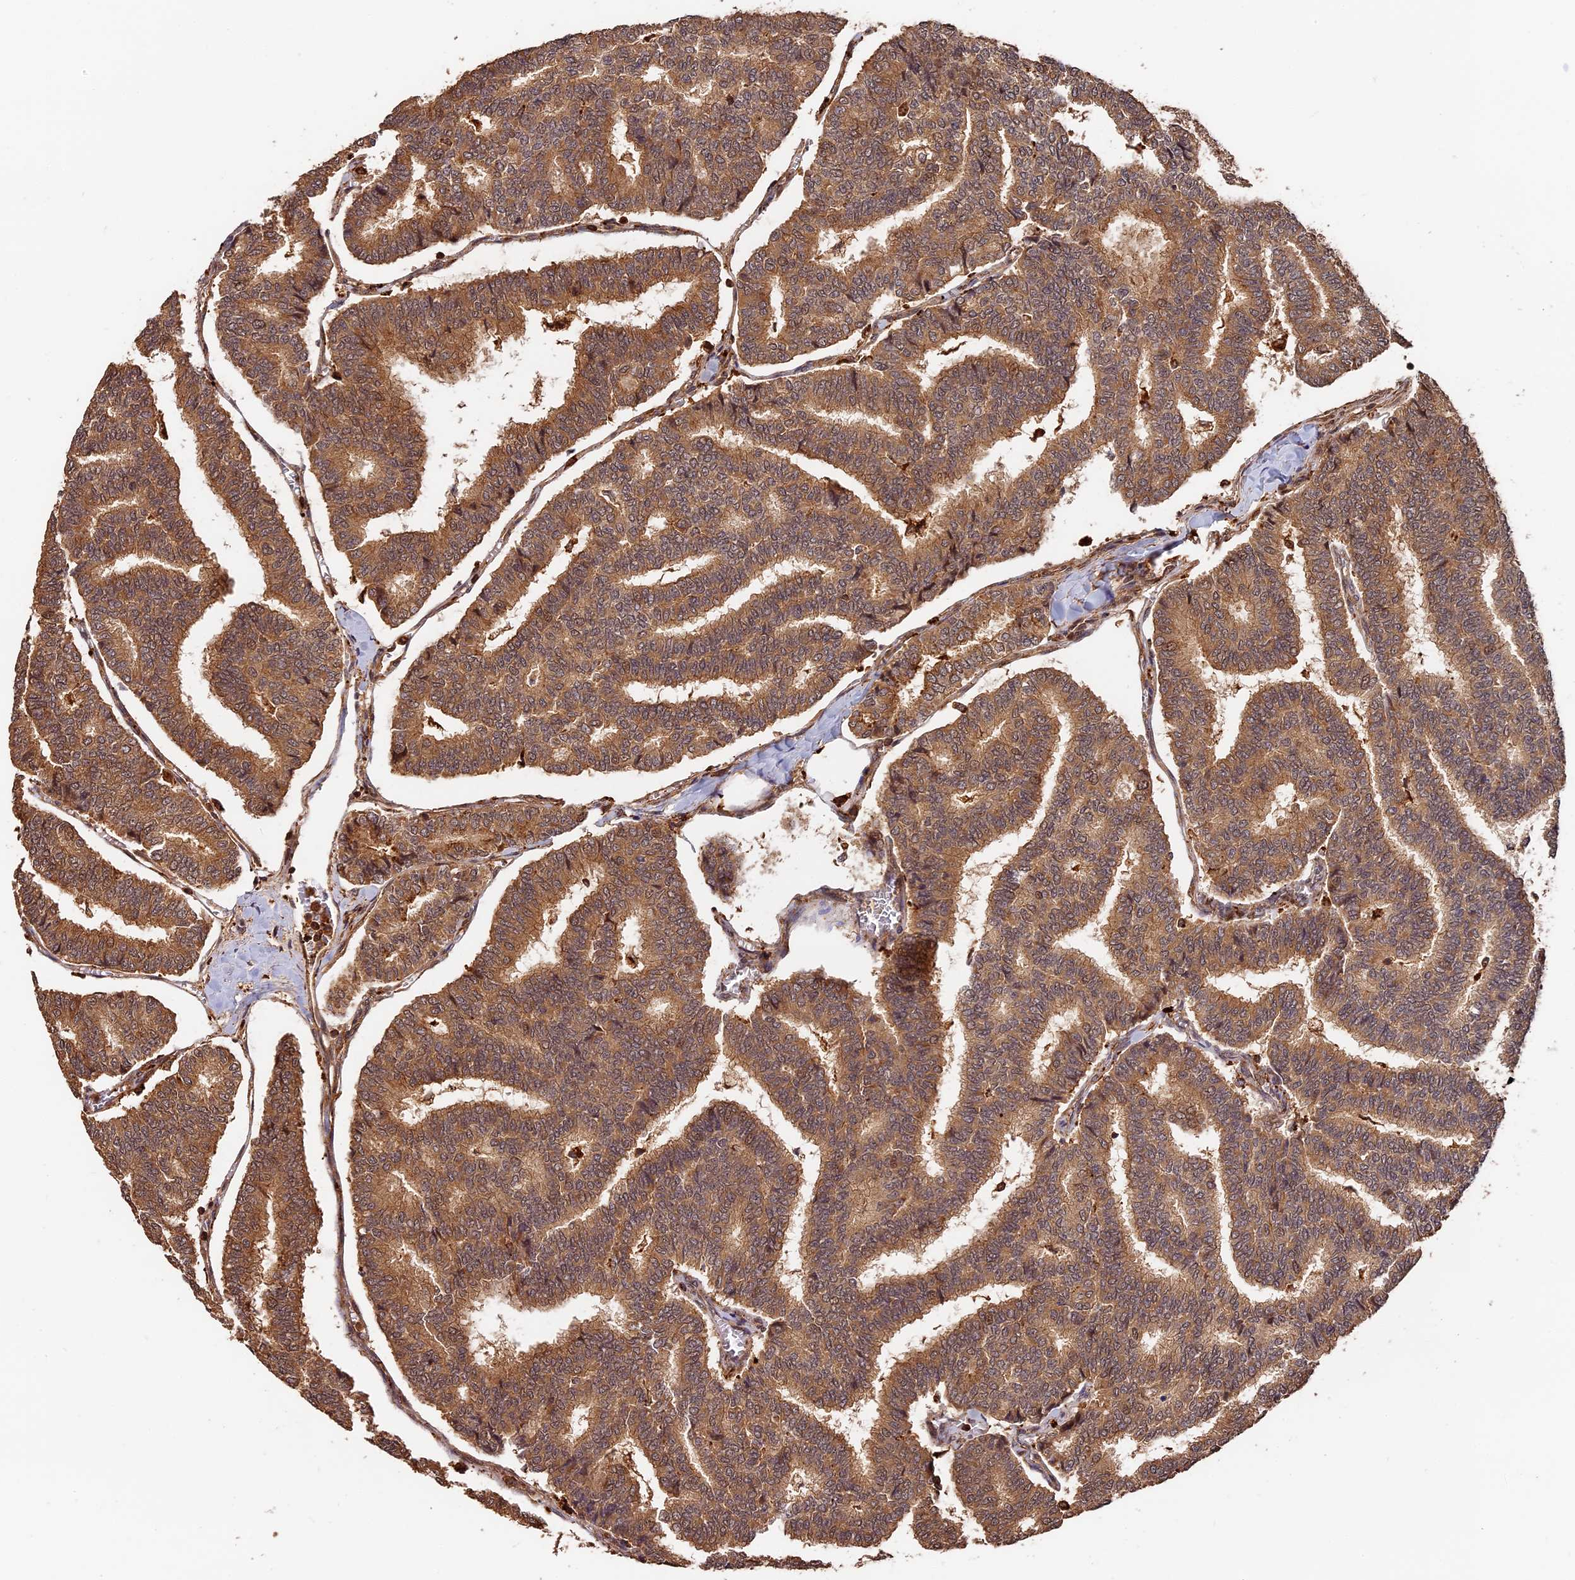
{"staining": {"intensity": "moderate", "quantity": ">75%", "location": "cytoplasmic/membranous"}, "tissue": "thyroid cancer", "cell_type": "Tumor cells", "image_type": "cancer", "snomed": [{"axis": "morphology", "description": "Papillary adenocarcinoma, NOS"}, {"axis": "topography", "description": "Thyroid gland"}], "caption": "Immunohistochemistry (IHC) image of neoplastic tissue: thyroid papillary adenocarcinoma stained using IHC shows medium levels of moderate protein expression localized specifically in the cytoplasmic/membranous of tumor cells, appearing as a cytoplasmic/membranous brown color.", "gene": "MMP15", "patient": {"sex": "female", "age": 35}}